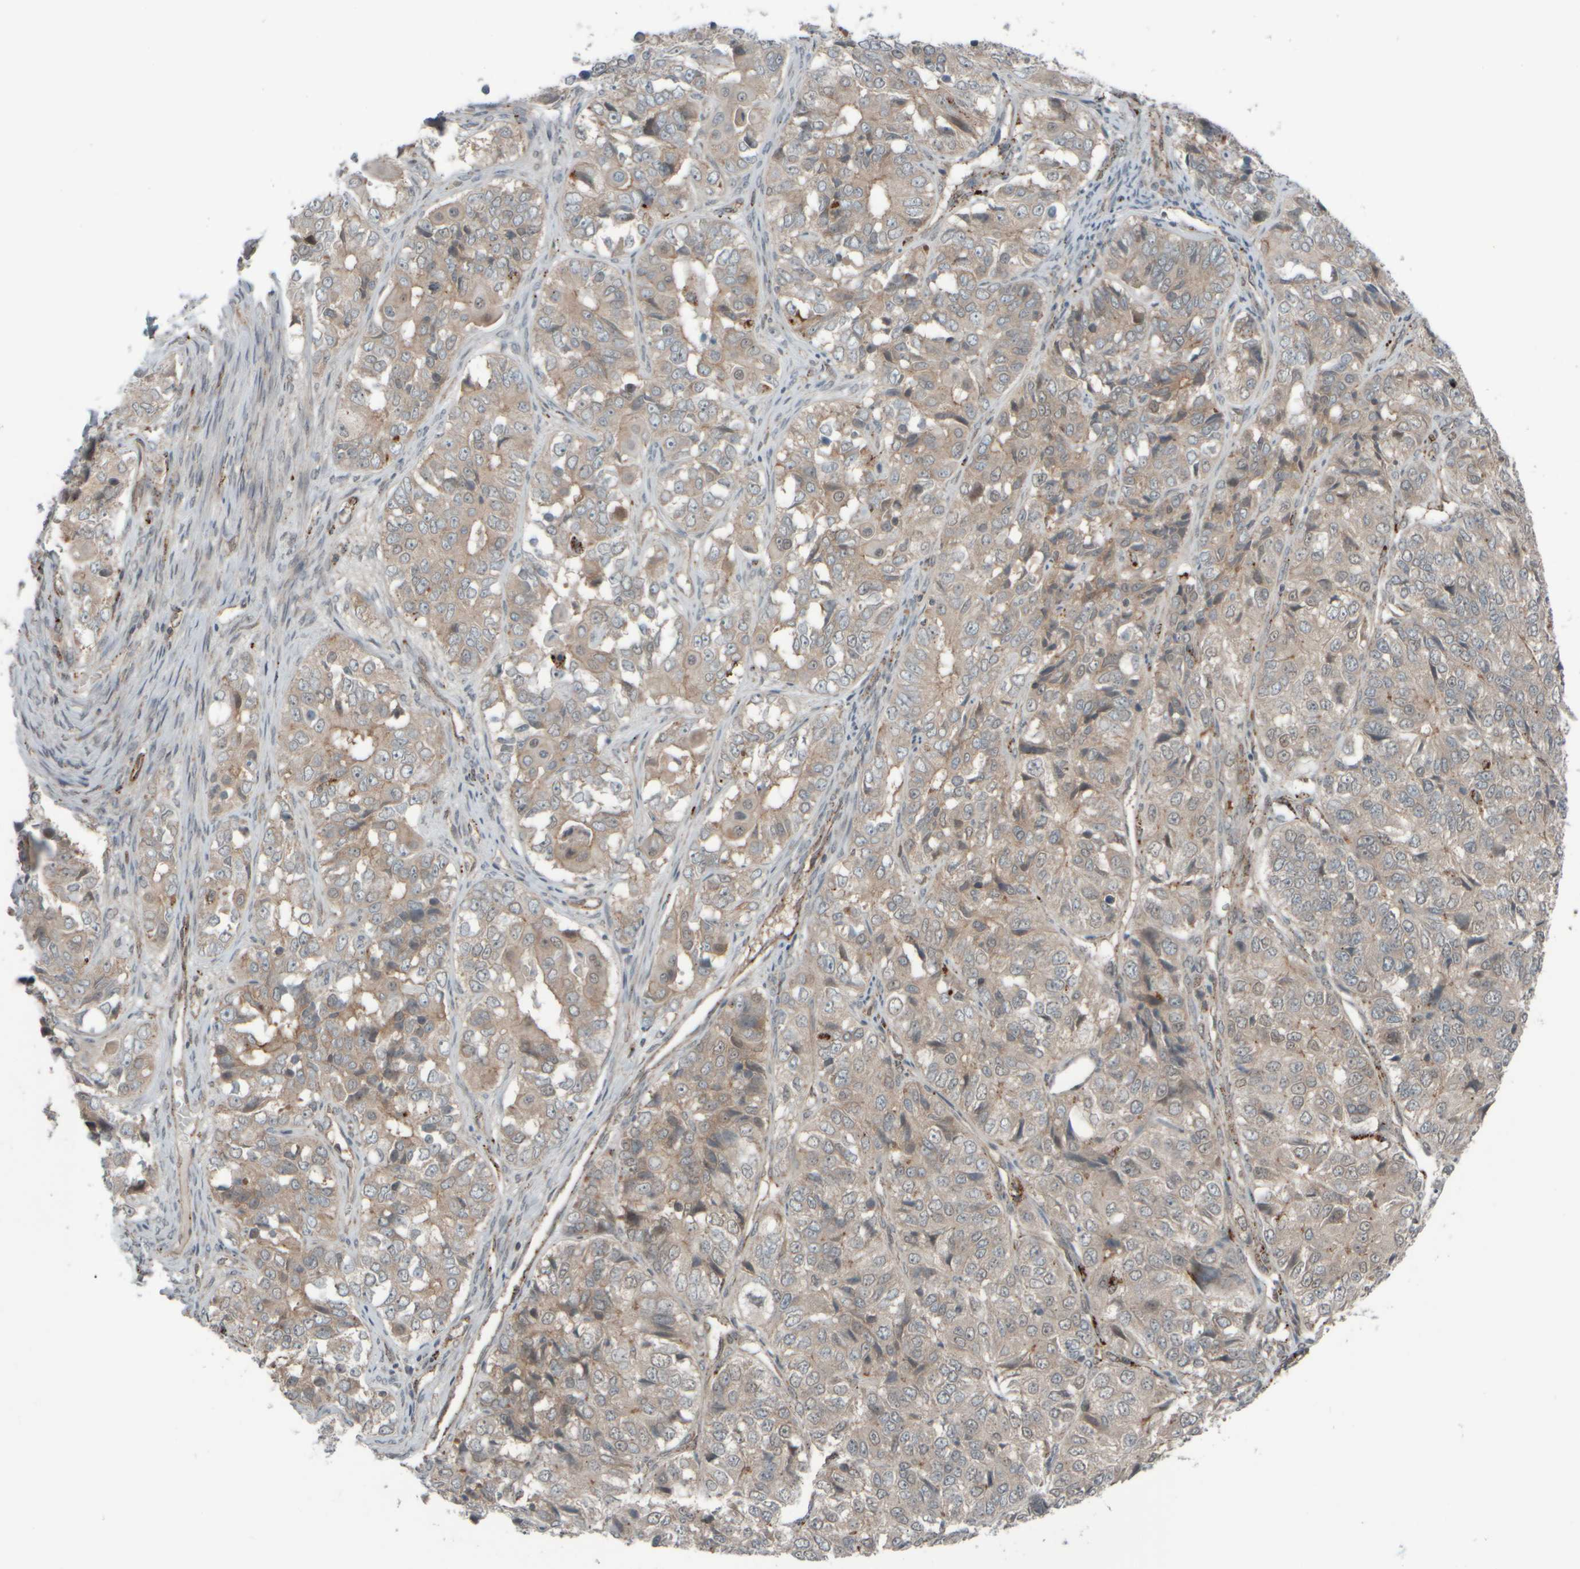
{"staining": {"intensity": "weak", "quantity": ">75%", "location": "cytoplasmic/membranous"}, "tissue": "ovarian cancer", "cell_type": "Tumor cells", "image_type": "cancer", "snomed": [{"axis": "morphology", "description": "Carcinoma, endometroid"}, {"axis": "topography", "description": "Ovary"}], "caption": "Human ovarian endometroid carcinoma stained with a brown dye shows weak cytoplasmic/membranous positive staining in approximately >75% of tumor cells.", "gene": "GIGYF1", "patient": {"sex": "female", "age": 51}}